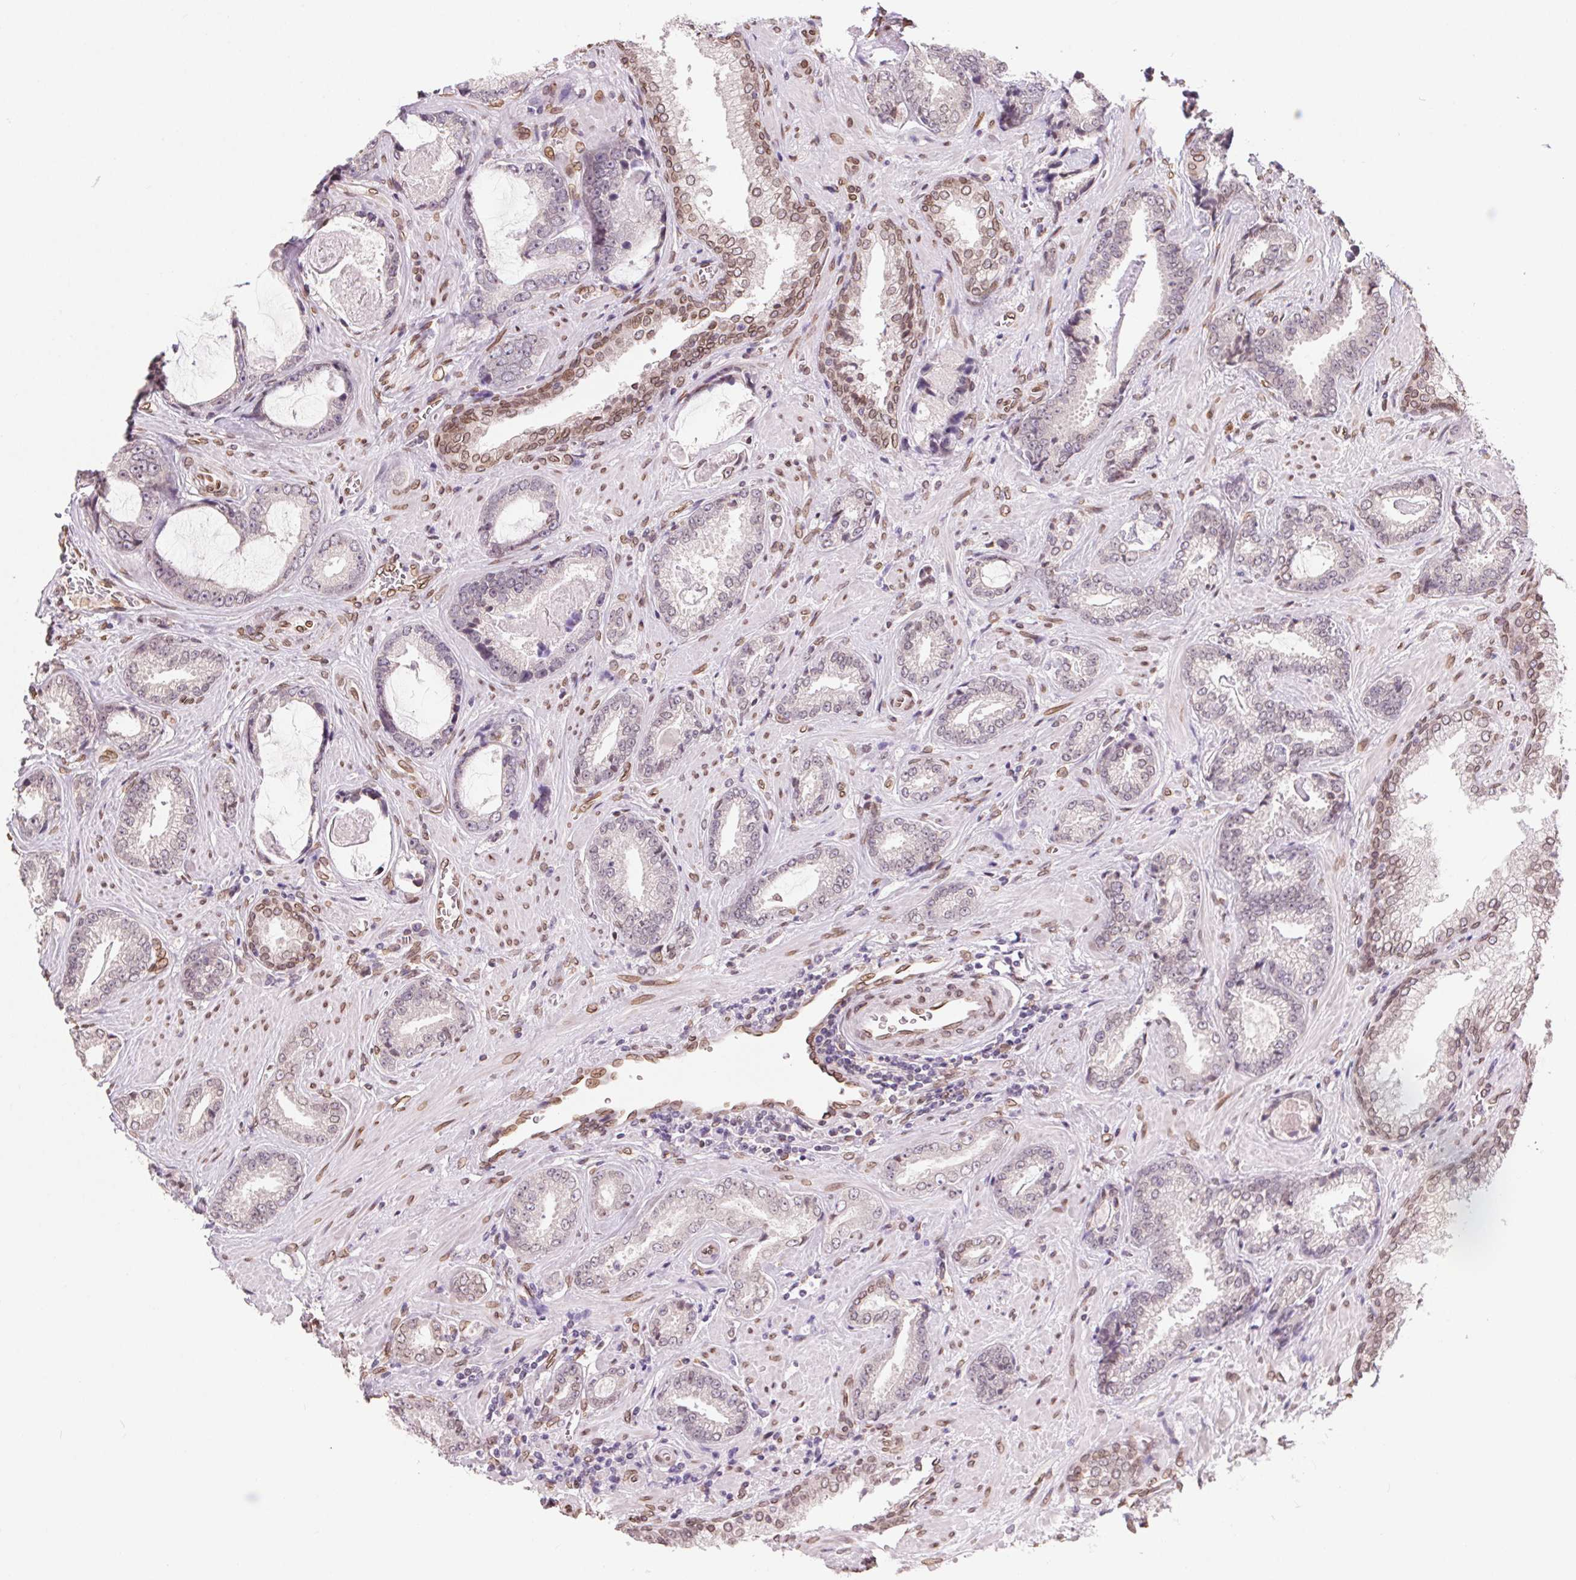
{"staining": {"intensity": "weak", "quantity": "<25%", "location": "cytoplasmic/membranous,nuclear"}, "tissue": "prostate cancer", "cell_type": "Tumor cells", "image_type": "cancer", "snomed": [{"axis": "morphology", "description": "Adenocarcinoma, Low grade"}, {"axis": "topography", "description": "Prostate"}], "caption": "An immunohistochemistry histopathology image of low-grade adenocarcinoma (prostate) is shown. There is no staining in tumor cells of low-grade adenocarcinoma (prostate).", "gene": "TMEM175", "patient": {"sex": "male", "age": 61}}